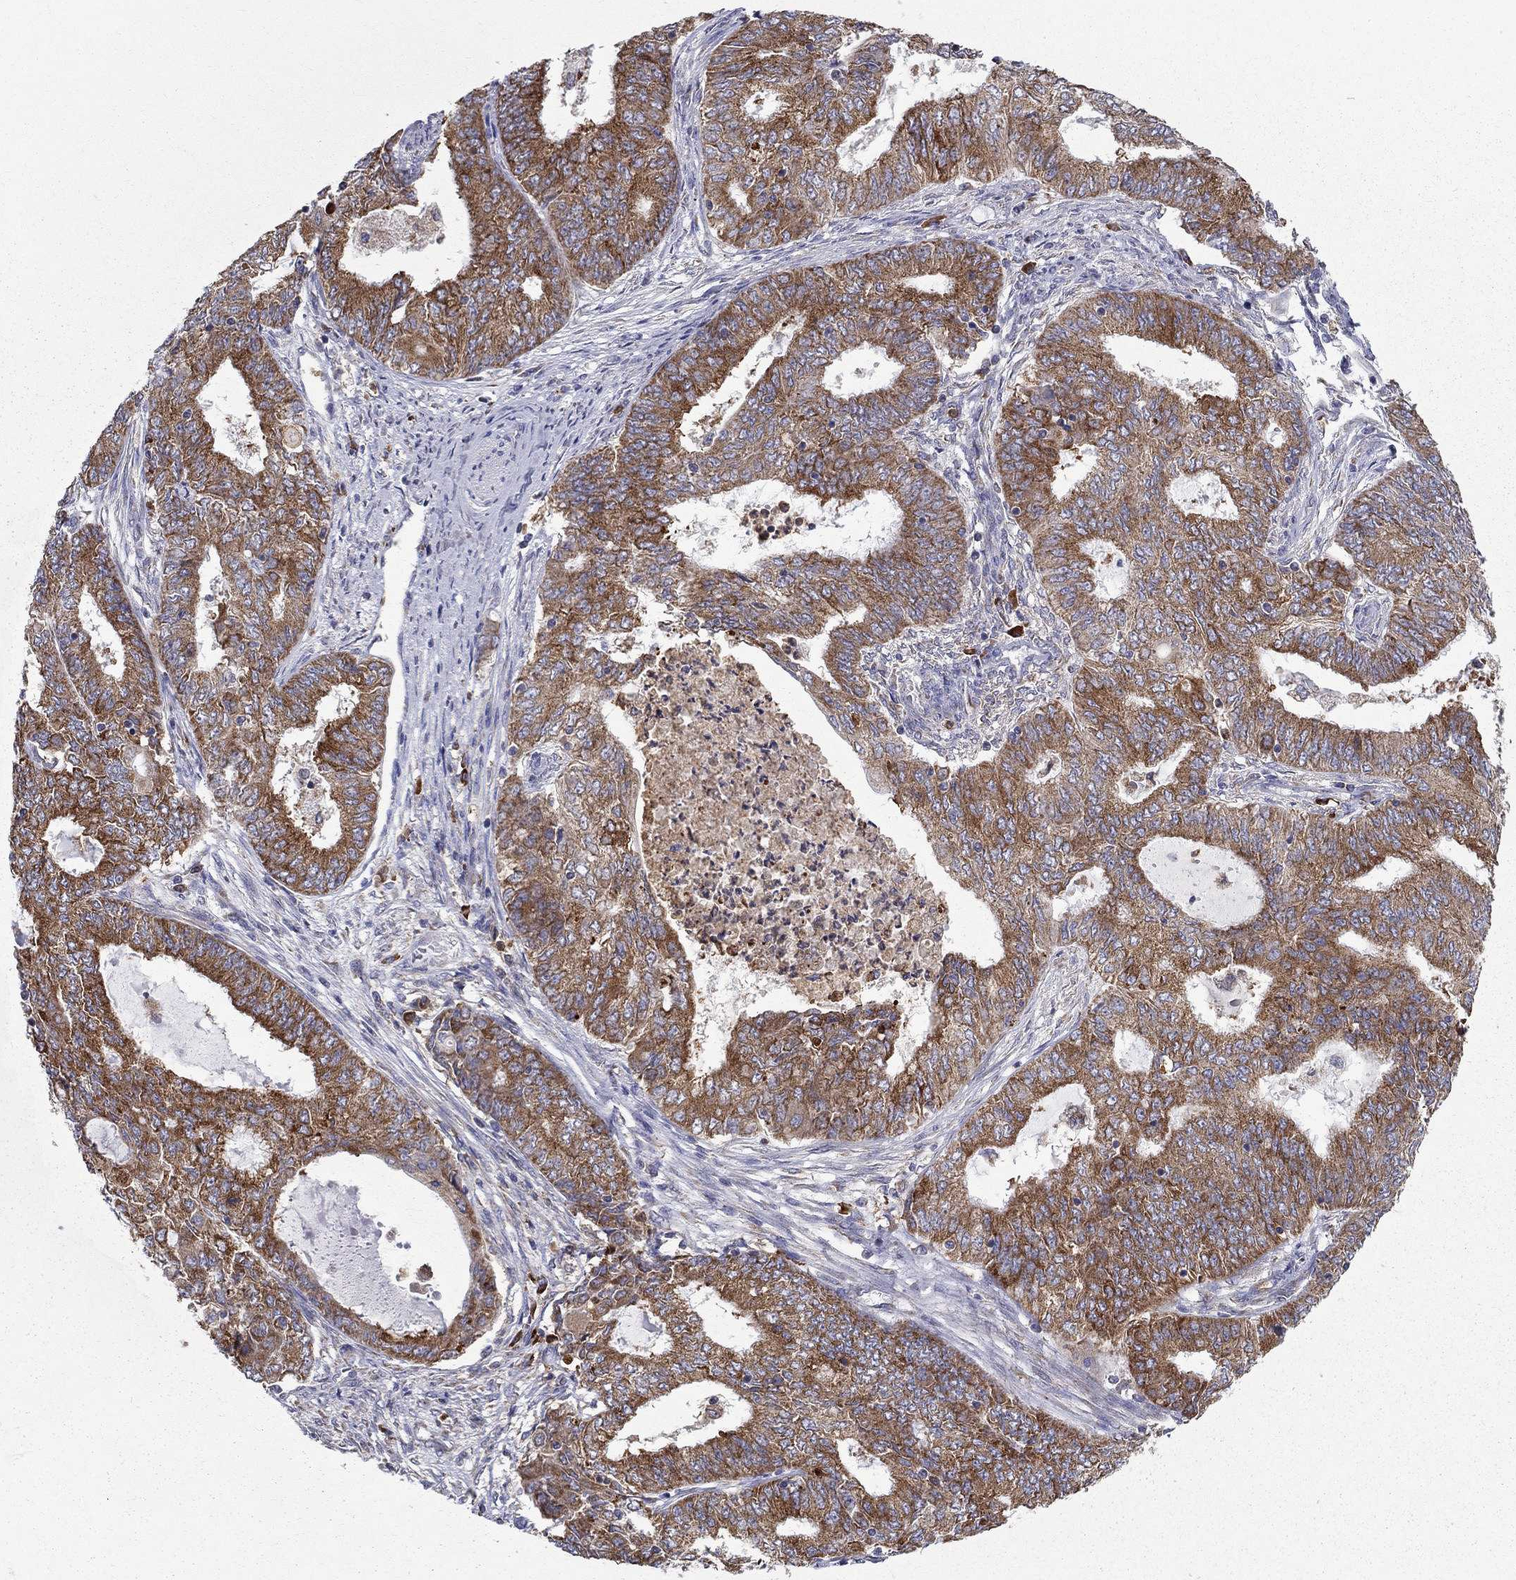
{"staining": {"intensity": "strong", "quantity": ">75%", "location": "cytoplasmic/membranous"}, "tissue": "endometrial cancer", "cell_type": "Tumor cells", "image_type": "cancer", "snomed": [{"axis": "morphology", "description": "Adenocarcinoma, NOS"}, {"axis": "topography", "description": "Endometrium"}], "caption": "About >75% of tumor cells in human adenocarcinoma (endometrial) show strong cytoplasmic/membranous protein staining as visualized by brown immunohistochemical staining.", "gene": "PRDX4", "patient": {"sex": "female", "age": 62}}